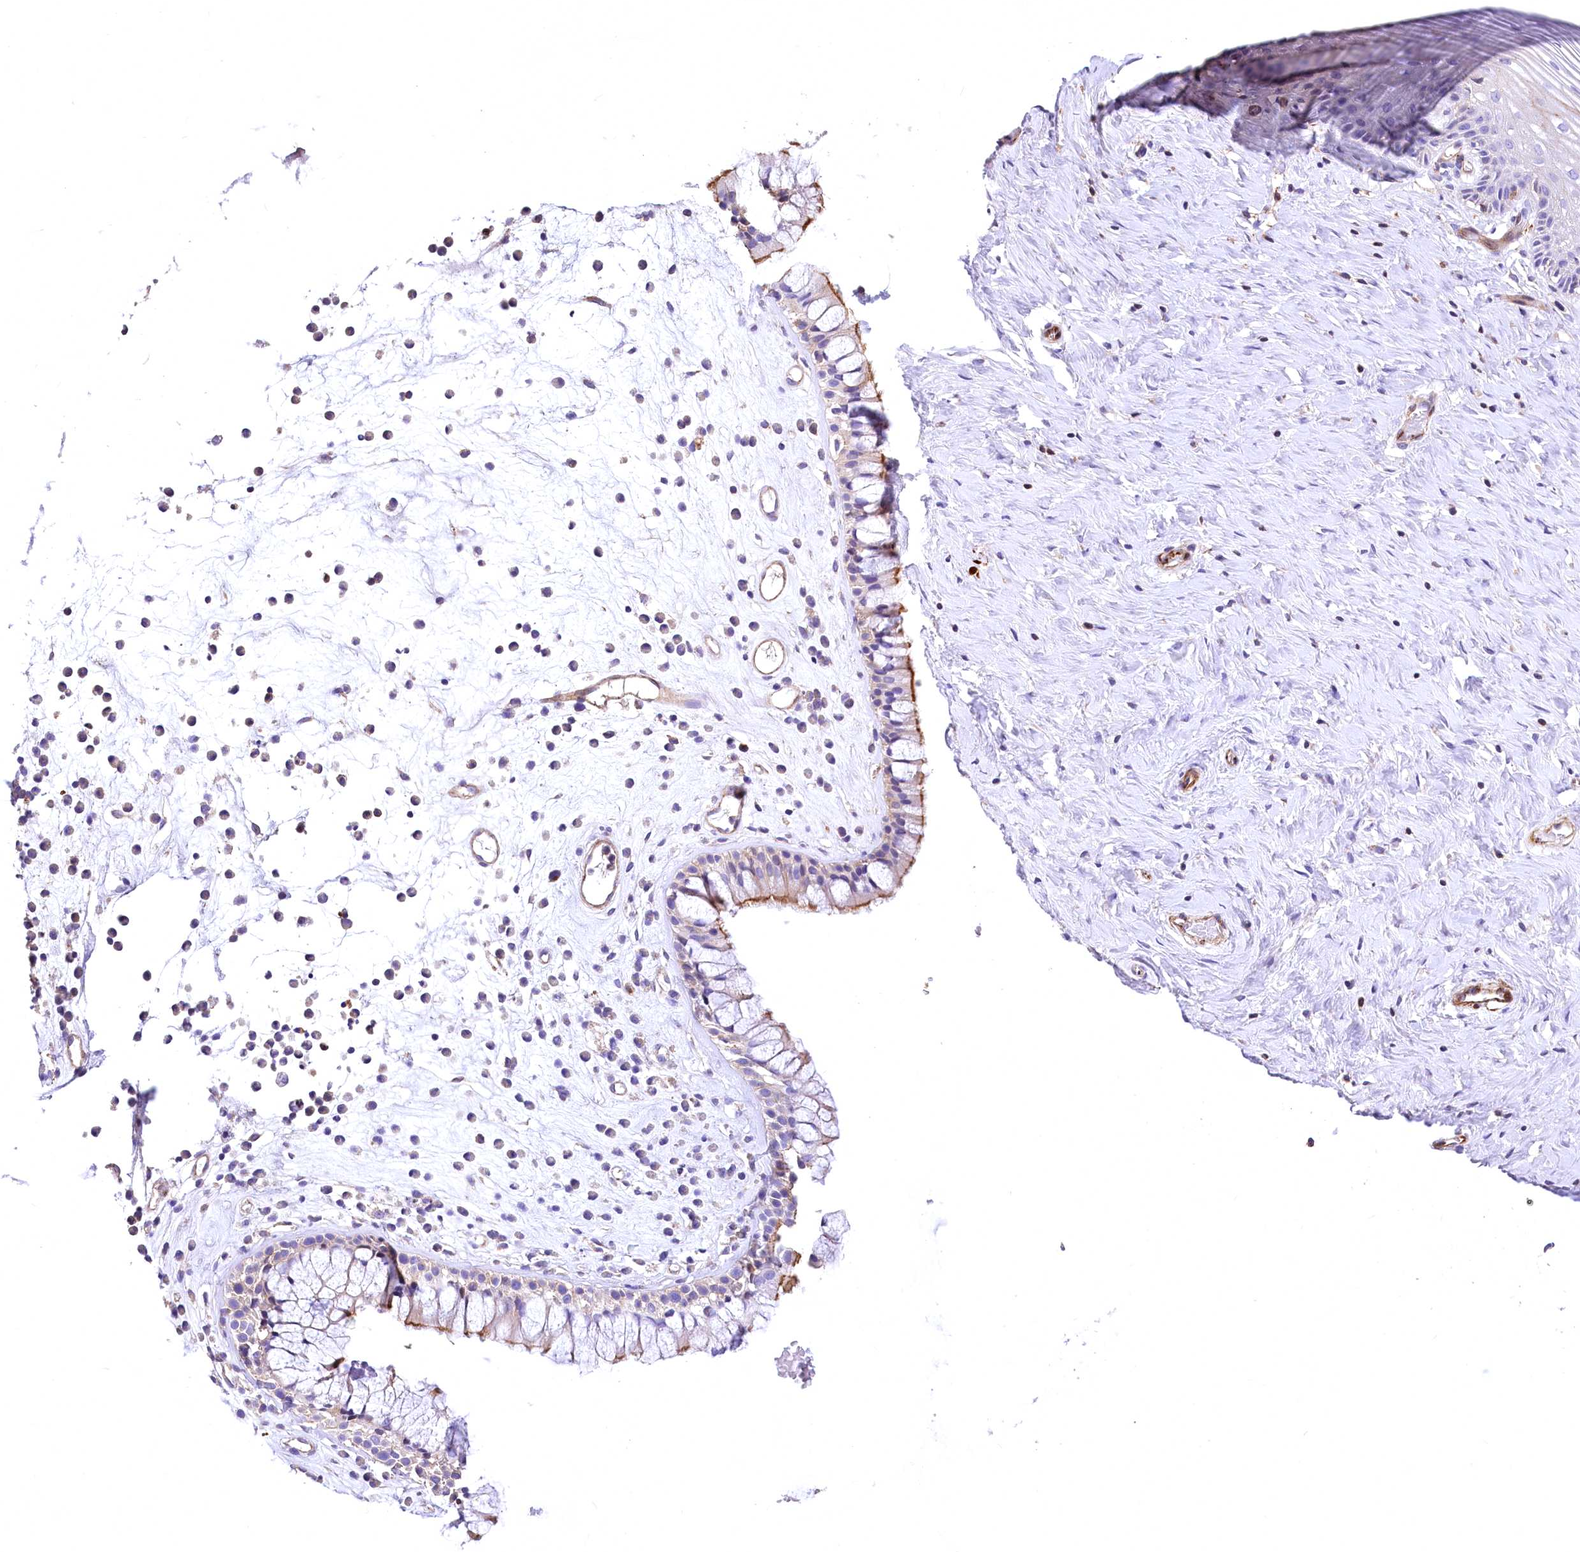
{"staining": {"intensity": "moderate", "quantity": "25%-75%", "location": "cytoplasmic/membranous"}, "tissue": "nasopharynx", "cell_type": "Respiratory epithelial cells", "image_type": "normal", "snomed": [{"axis": "morphology", "description": "Normal tissue, NOS"}, {"axis": "morphology", "description": "Inflammation, NOS"}, {"axis": "topography", "description": "Nasopharynx"}], "caption": "Brown immunohistochemical staining in benign human nasopharynx exhibits moderate cytoplasmic/membranous positivity in approximately 25%-75% of respiratory epithelial cells. (Brightfield microscopy of DAB IHC at high magnification).", "gene": "DPP3", "patient": {"sex": "male", "age": 29}}